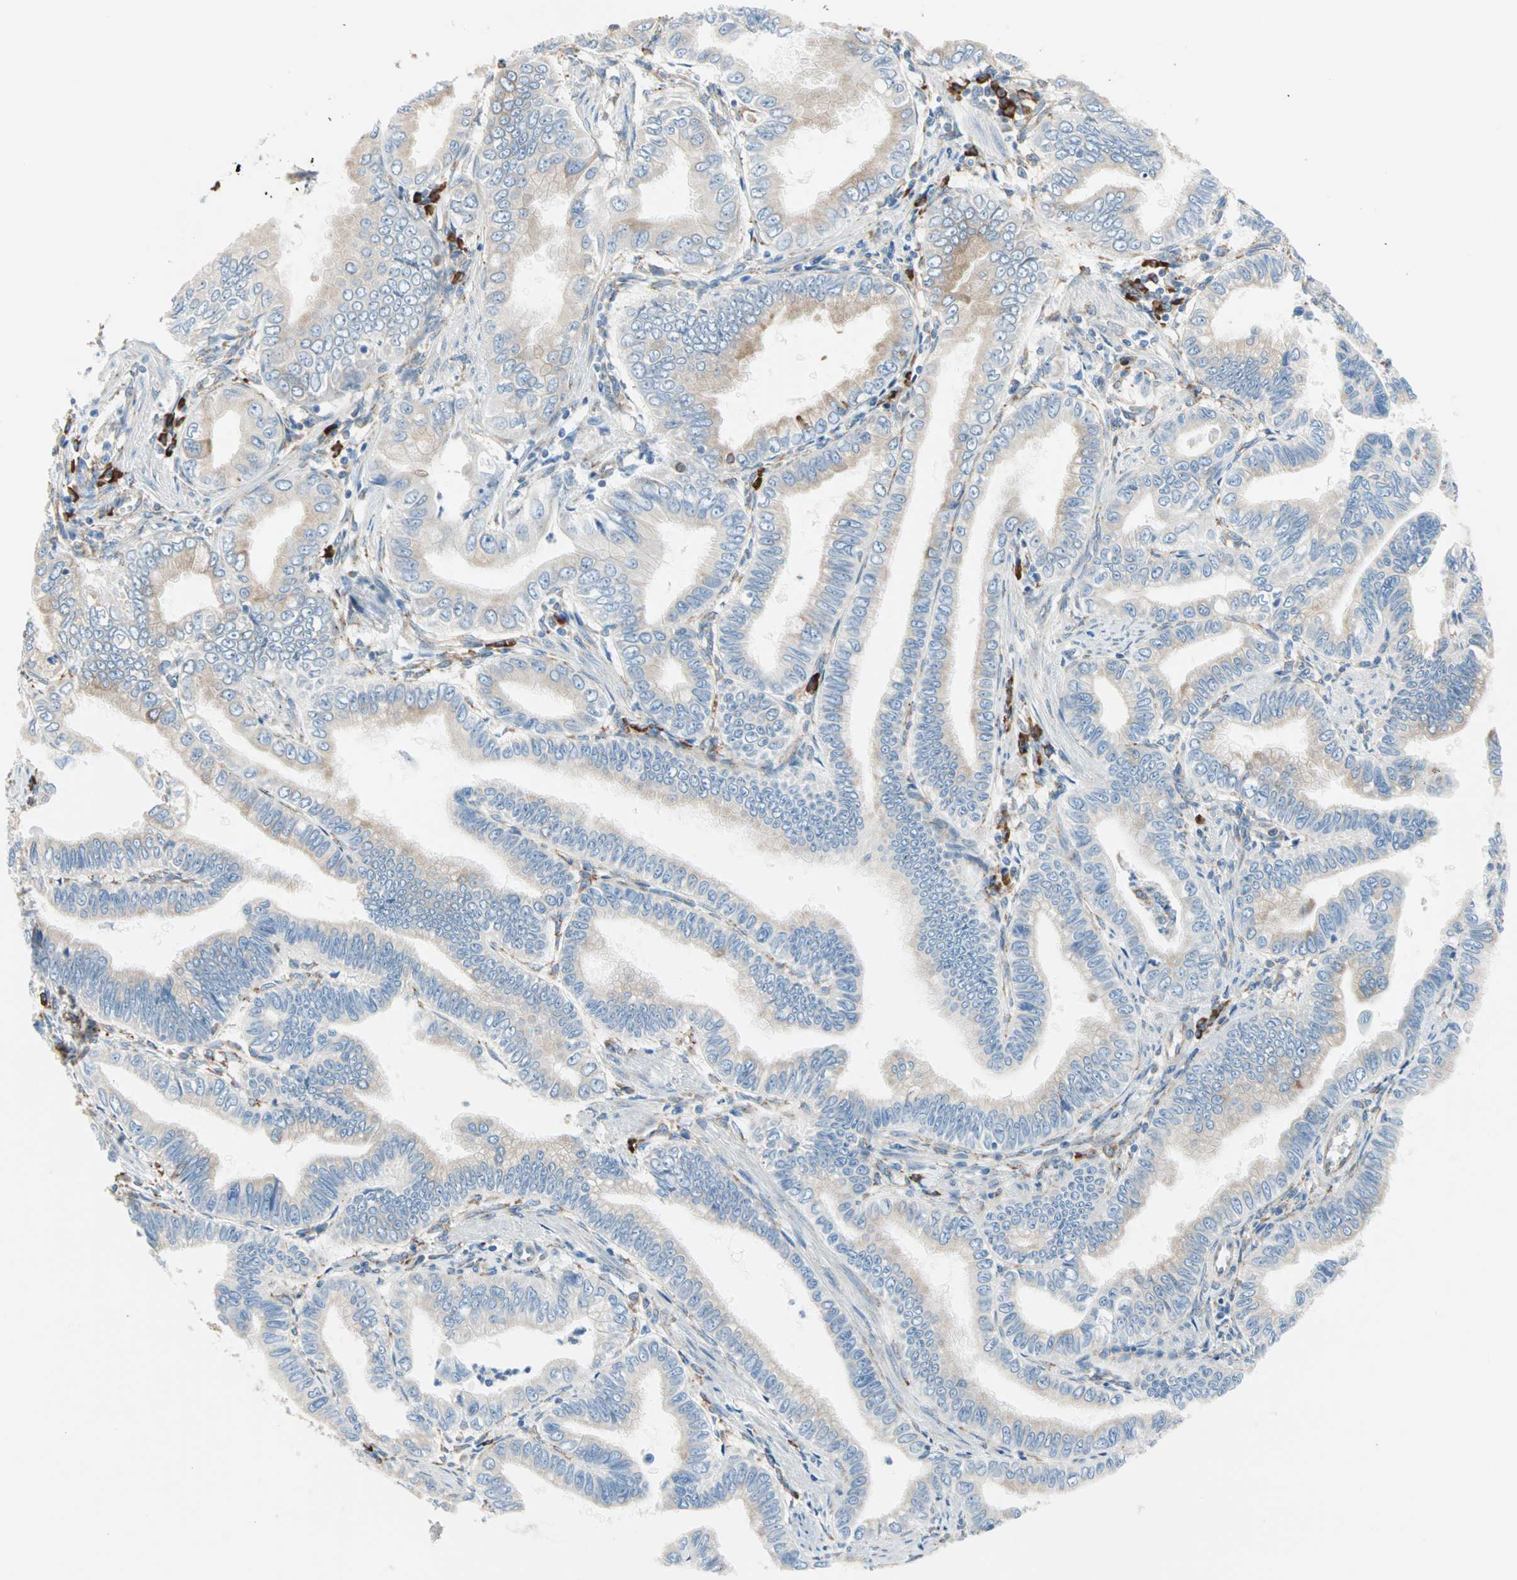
{"staining": {"intensity": "weak", "quantity": ">75%", "location": "cytoplasmic/membranous"}, "tissue": "pancreatic cancer", "cell_type": "Tumor cells", "image_type": "cancer", "snomed": [{"axis": "morphology", "description": "Normal tissue, NOS"}, {"axis": "topography", "description": "Lymph node"}], "caption": "Protein expression analysis of pancreatic cancer exhibits weak cytoplasmic/membranous positivity in about >75% of tumor cells.", "gene": "PLCXD1", "patient": {"sex": "male", "age": 50}}